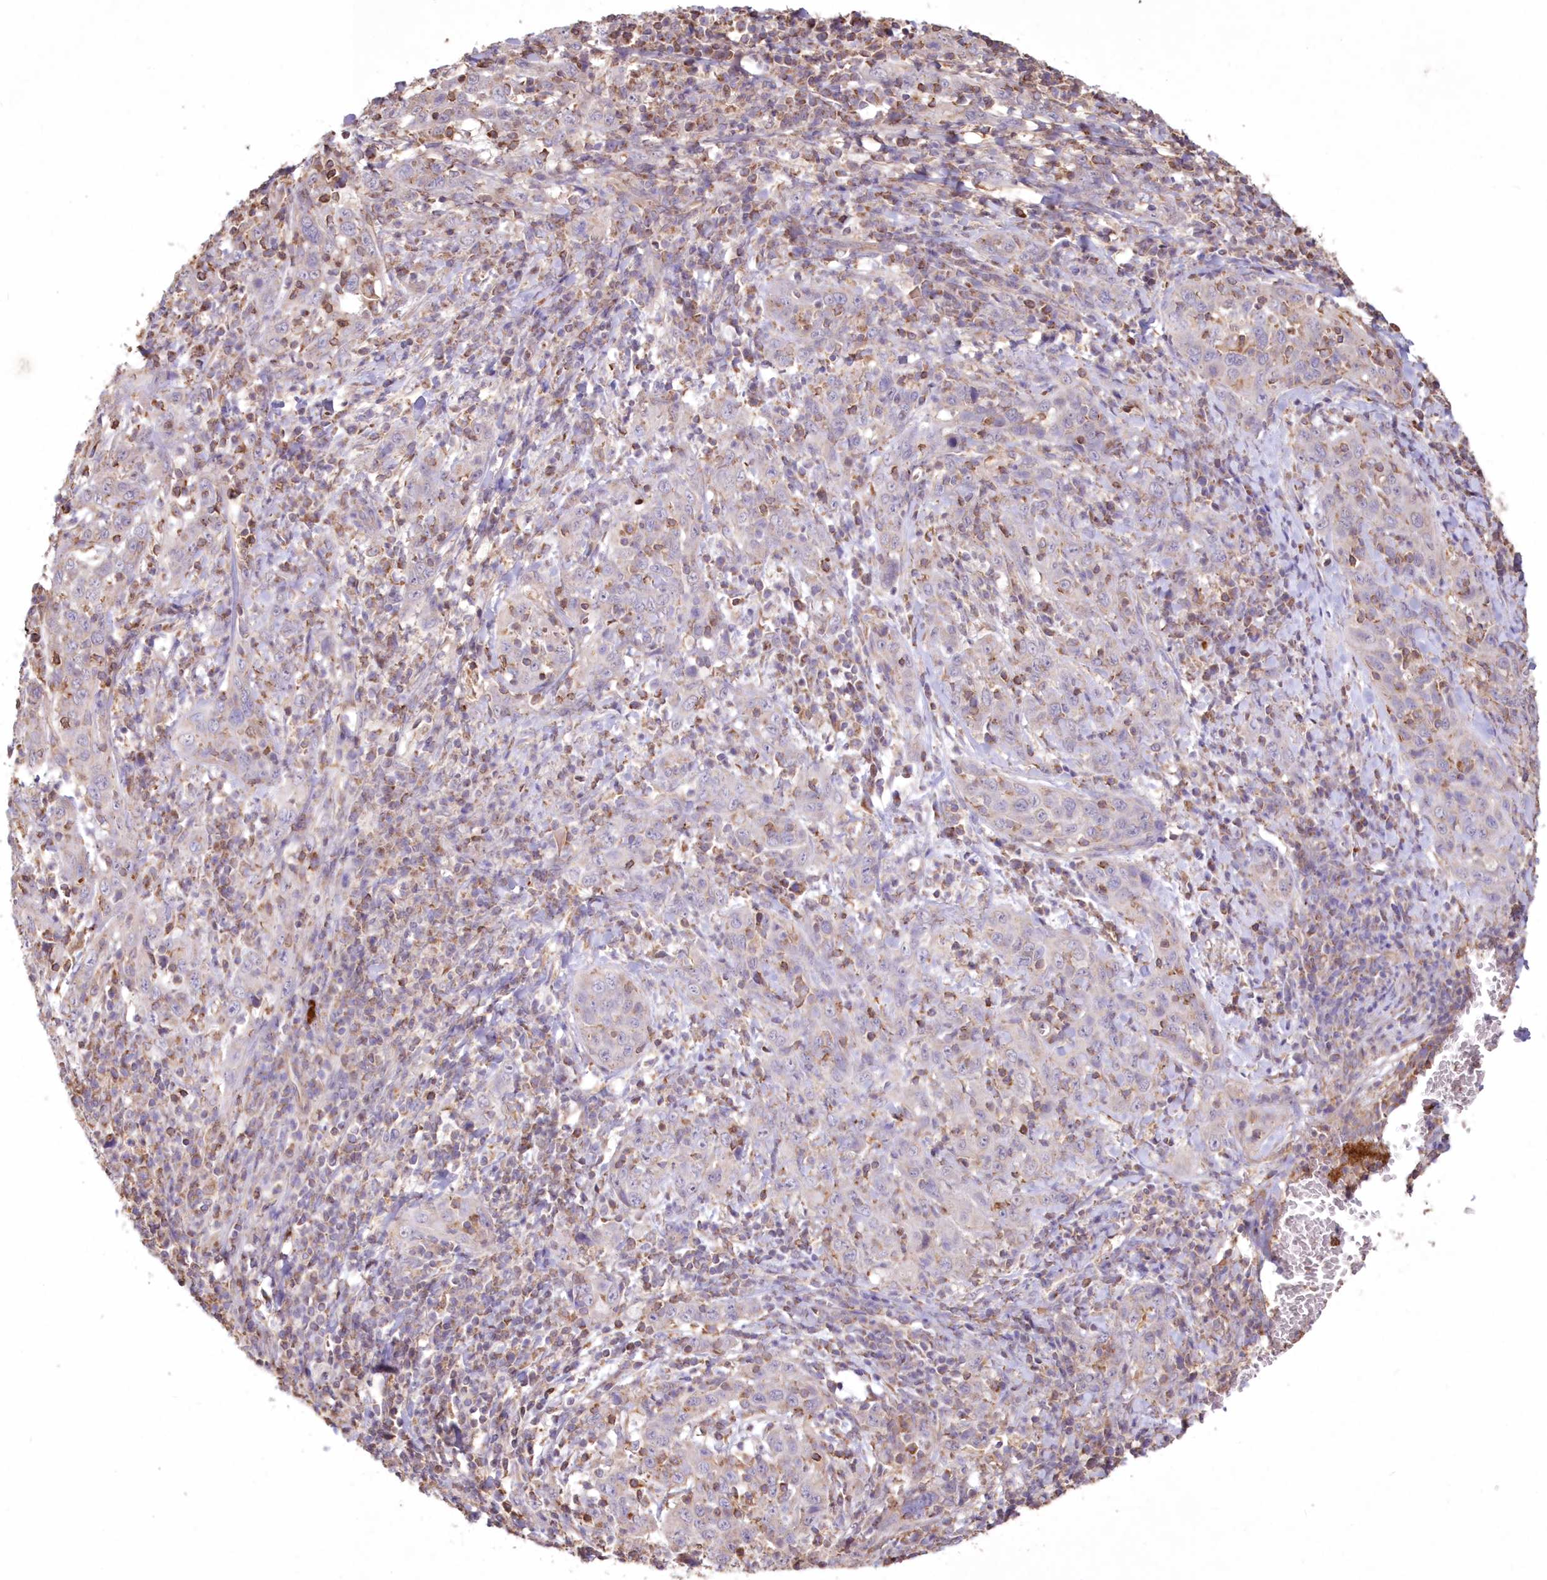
{"staining": {"intensity": "negative", "quantity": "none", "location": "none"}, "tissue": "cervical cancer", "cell_type": "Tumor cells", "image_type": "cancer", "snomed": [{"axis": "morphology", "description": "Squamous cell carcinoma, NOS"}, {"axis": "topography", "description": "Cervix"}], "caption": "Cervical squamous cell carcinoma was stained to show a protein in brown. There is no significant expression in tumor cells.", "gene": "TMEM139", "patient": {"sex": "female", "age": 46}}